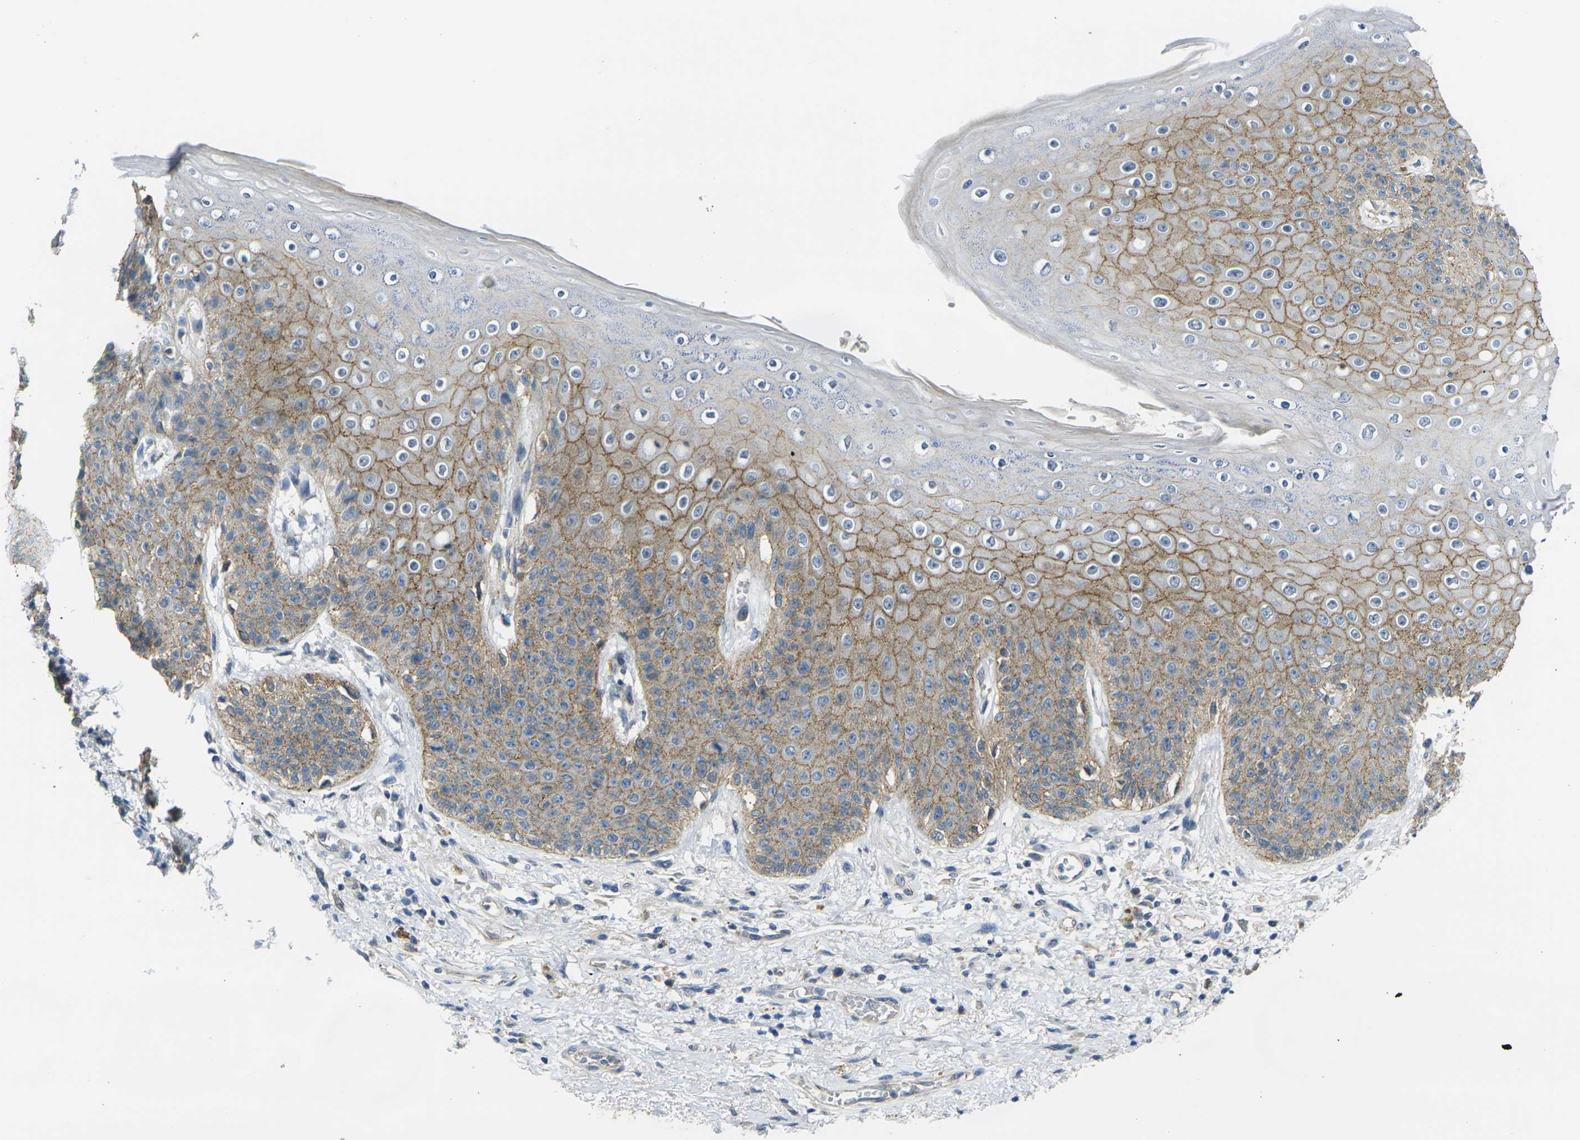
{"staining": {"intensity": "moderate", "quantity": ">75%", "location": "cytoplasmic/membranous"}, "tissue": "skin", "cell_type": "Epidermal cells", "image_type": "normal", "snomed": [{"axis": "morphology", "description": "Normal tissue, NOS"}, {"axis": "topography", "description": "Anal"}], "caption": "Benign skin was stained to show a protein in brown. There is medium levels of moderate cytoplasmic/membranous positivity in approximately >75% of epidermal cells.", "gene": "RHBDD1", "patient": {"sex": "female", "age": 46}}